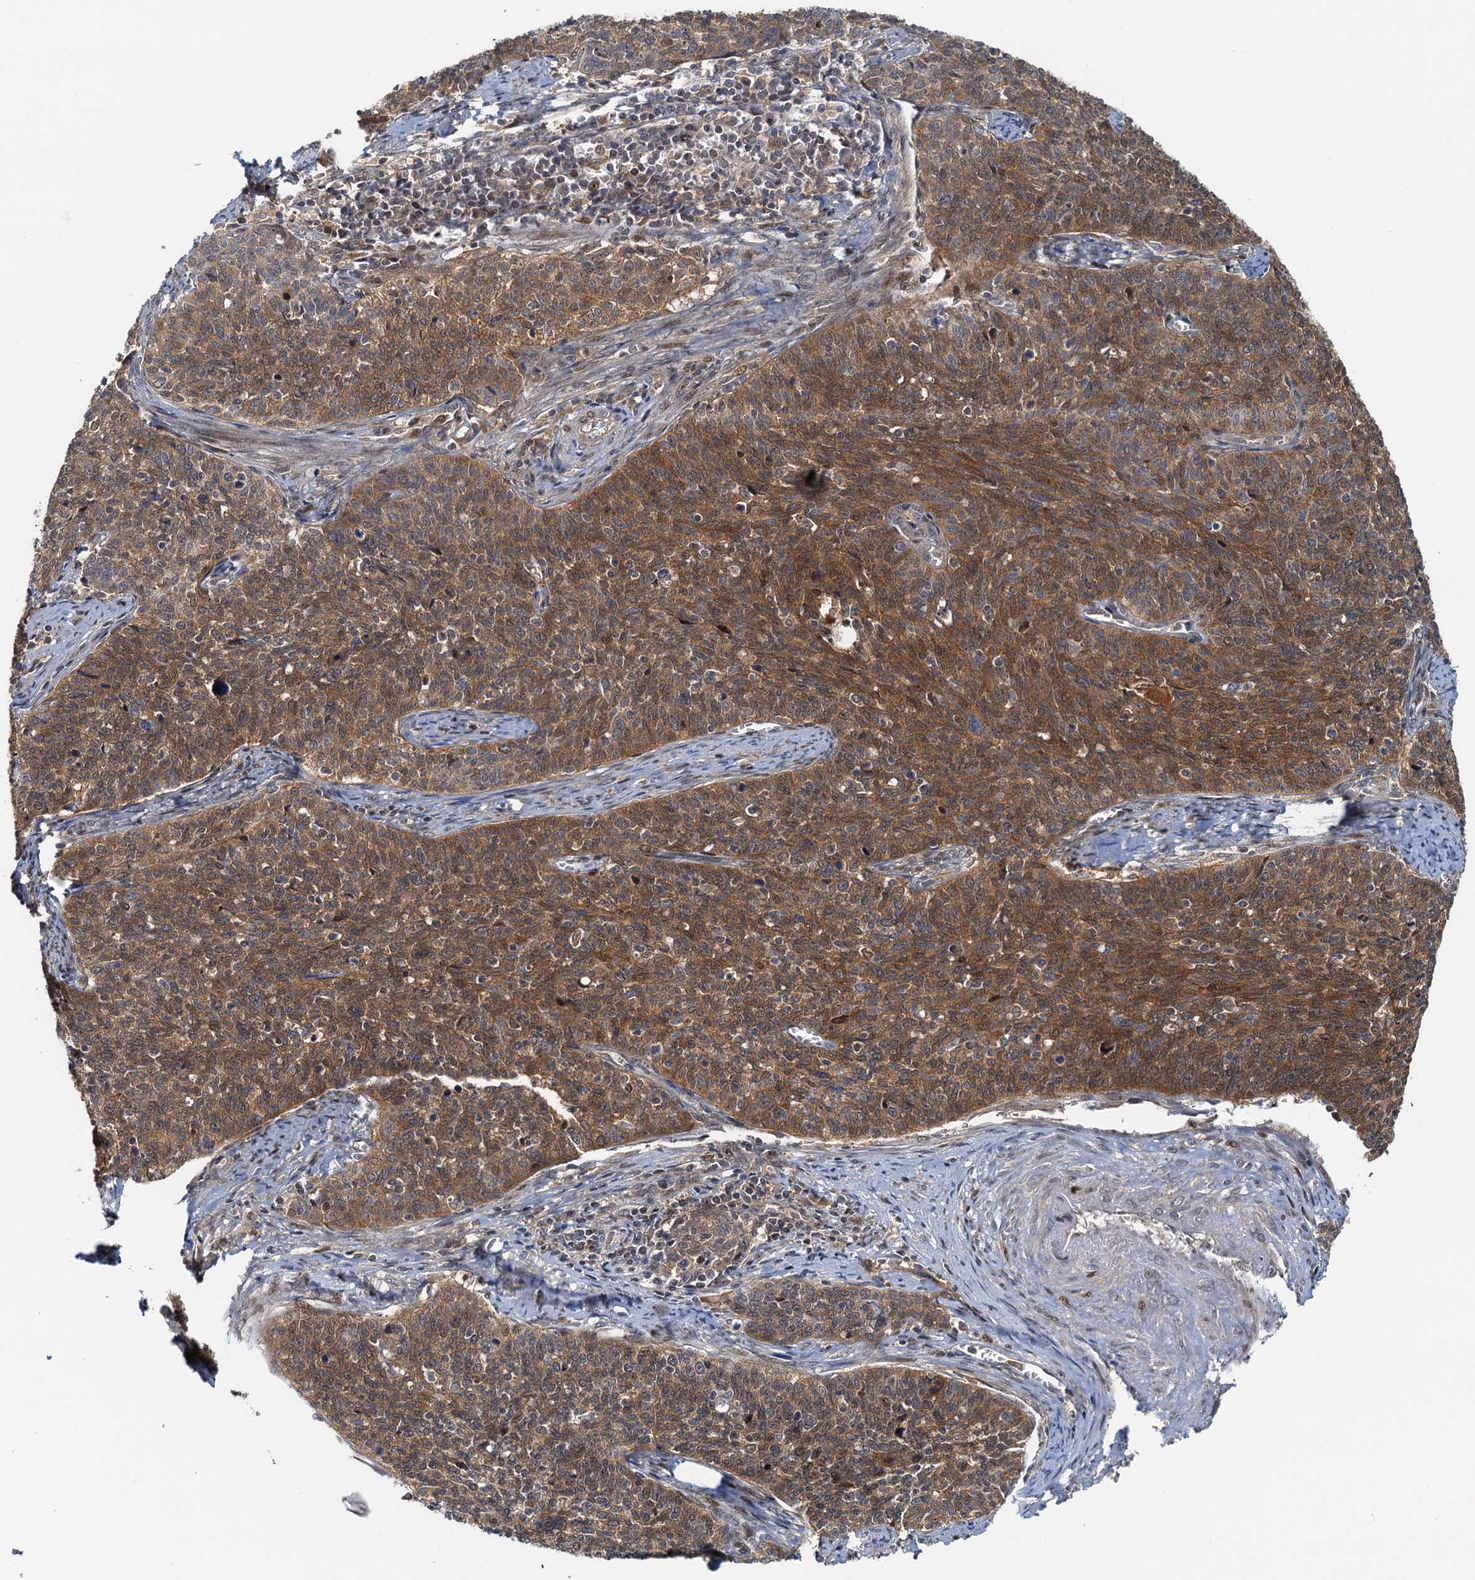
{"staining": {"intensity": "moderate", "quantity": ">75%", "location": "cytoplasmic/membranous"}, "tissue": "cervical cancer", "cell_type": "Tumor cells", "image_type": "cancer", "snomed": [{"axis": "morphology", "description": "Squamous cell carcinoma, NOS"}, {"axis": "topography", "description": "Cervix"}], "caption": "The histopathology image exhibits a brown stain indicating the presence of a protein in the cytoplasmic/membranous of tumor cells in cervical squamous cell carcinoma. (brown staining indicates protein expression, while blue staining denotes nuclei).", "gene": "TOLLIP", "patient": {"sex": "female", "age": 39}}